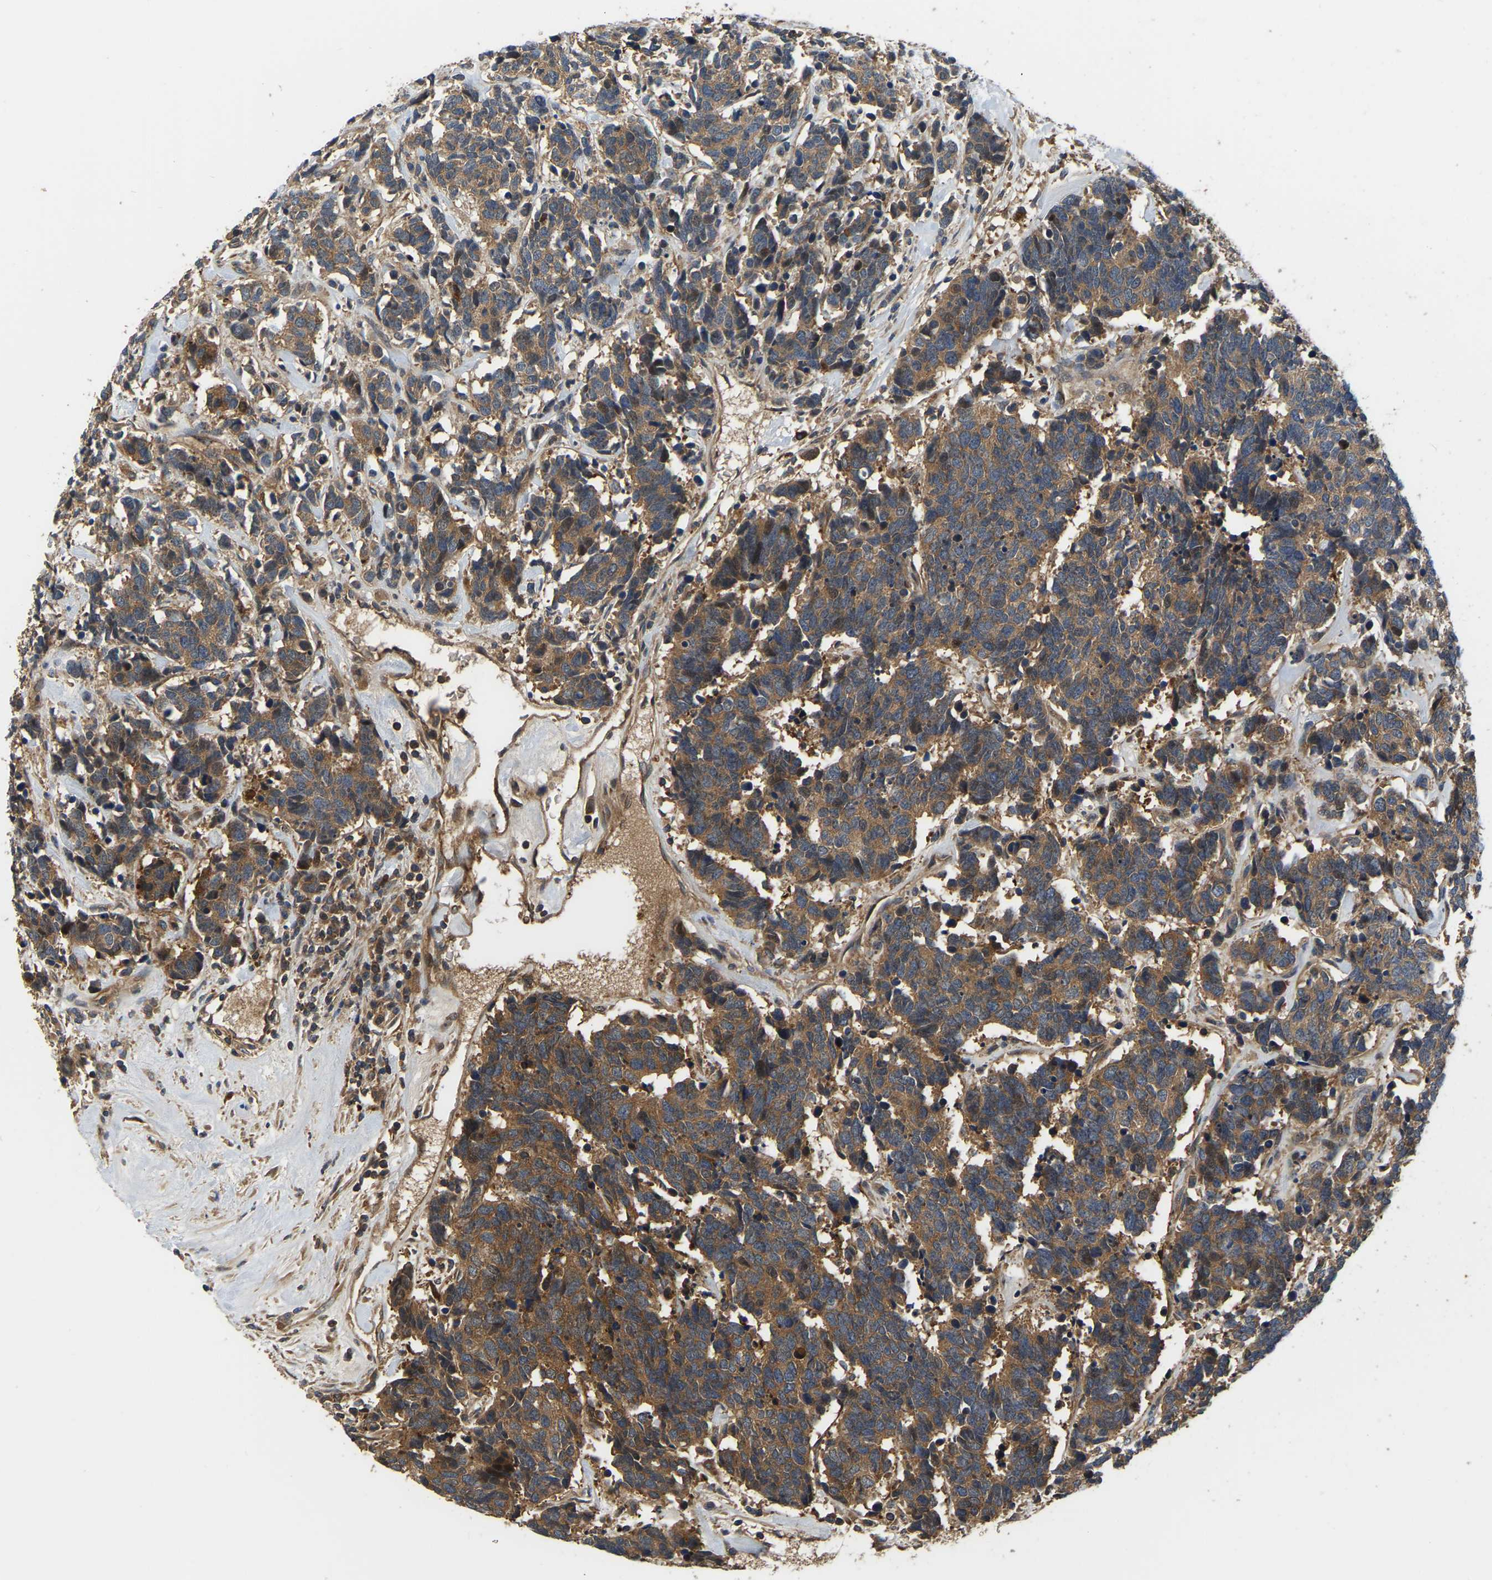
{"staining": {"intensity": "moderate", "quantity": ">75%", "location": "cytoplasmic/membranous"}, "tissue": "carcinoid", "cell_type": "Tumor cells", "image_type": "cancer", "snomed": [{"axis": "morphology", "description": "Carcinoma, NOS"}, {"axis": "morphology", "description": "Carcinoid, malignant, NOS"}, {"axis": "topography", "description": "Urinary bladder"}], "caption": "Protein expression analysis of carcinoma displays moderate cytoplasmic/membranous staining in approximately >75% of tumor cells.", "gene": "GARS1", "patient": {"sex": "male", "age": 57}}